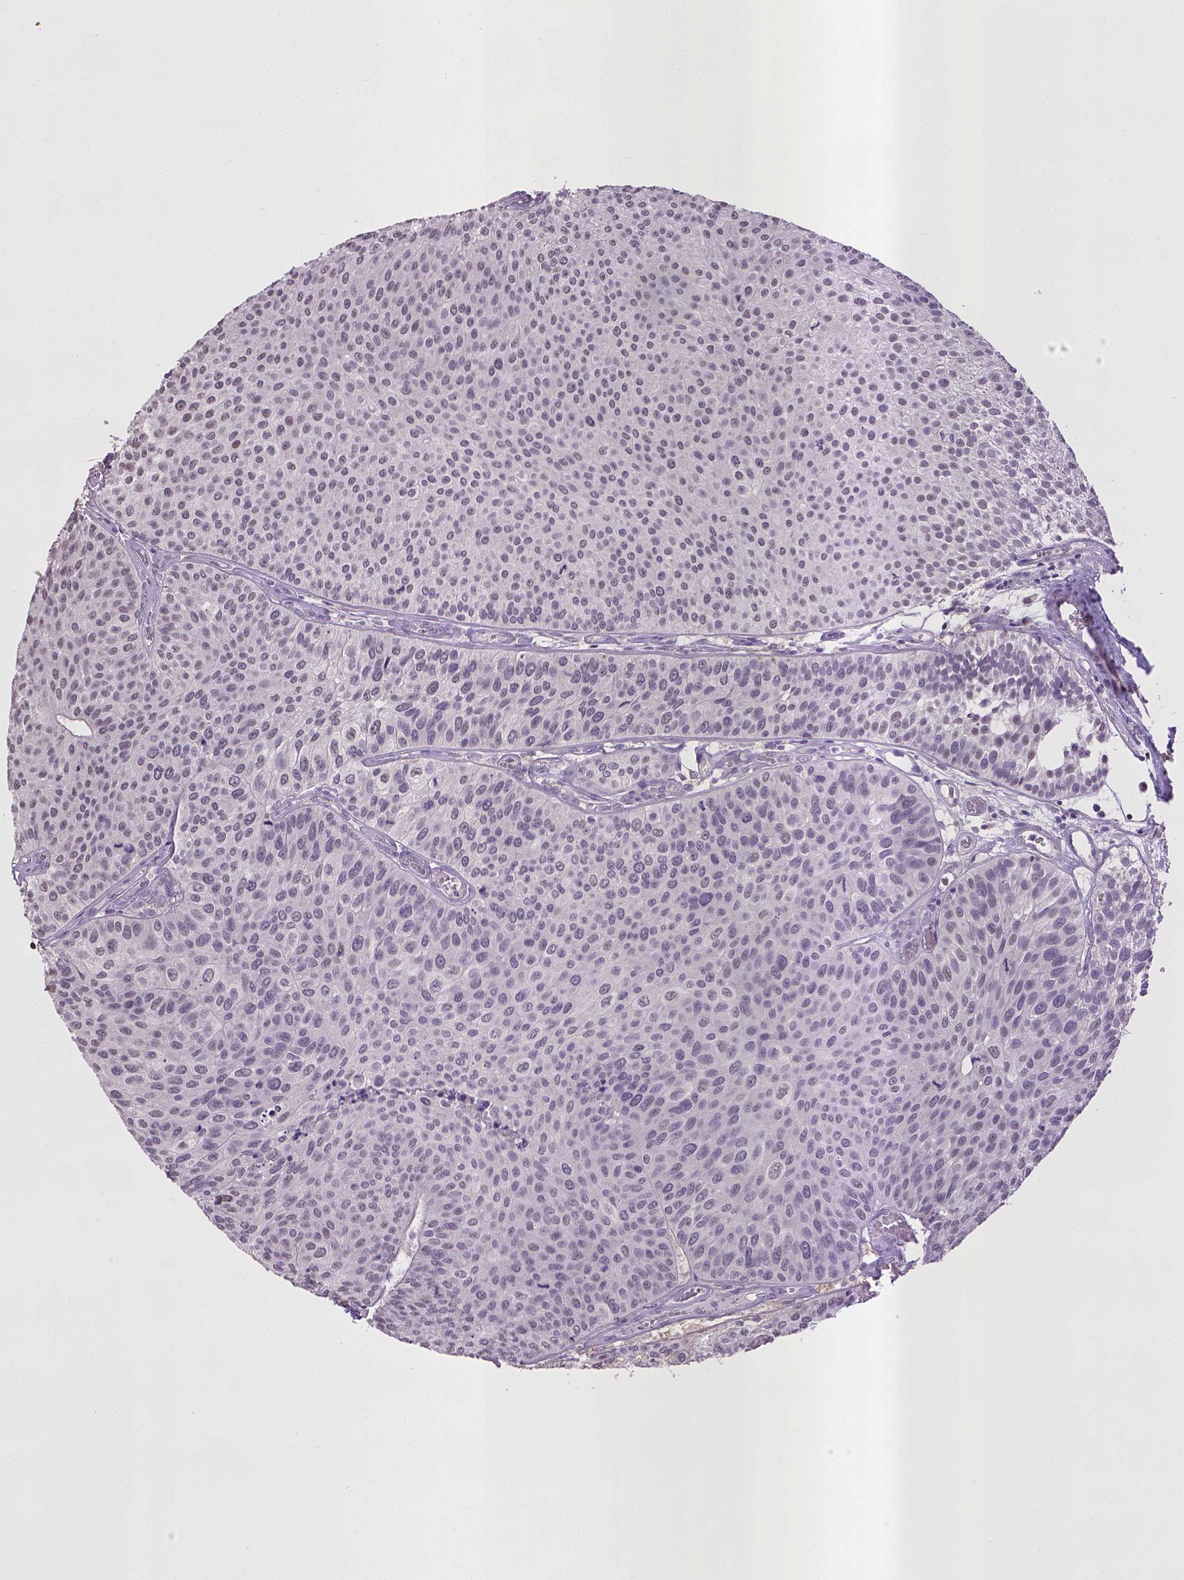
{"staining": {"intensity": "weak", "quantity": "<25%", "location": "nuclear"}, "tissue": "urothelial cancer", "cell_type": "Tumor cells", "image_type": "cancer", "snomed": [{"axis": "morphology", "description": "Urothelial carcinoma, Low grade"}, {"axis": "topography", "description": "Urinary bladder"}], "caption": "Urothelial cancer stained for a protein using immunohistochemistry (IHC) exhibits no expression tumor cells.", "gene": "CPM", "patient": {"sex": "female", "age": 87}}